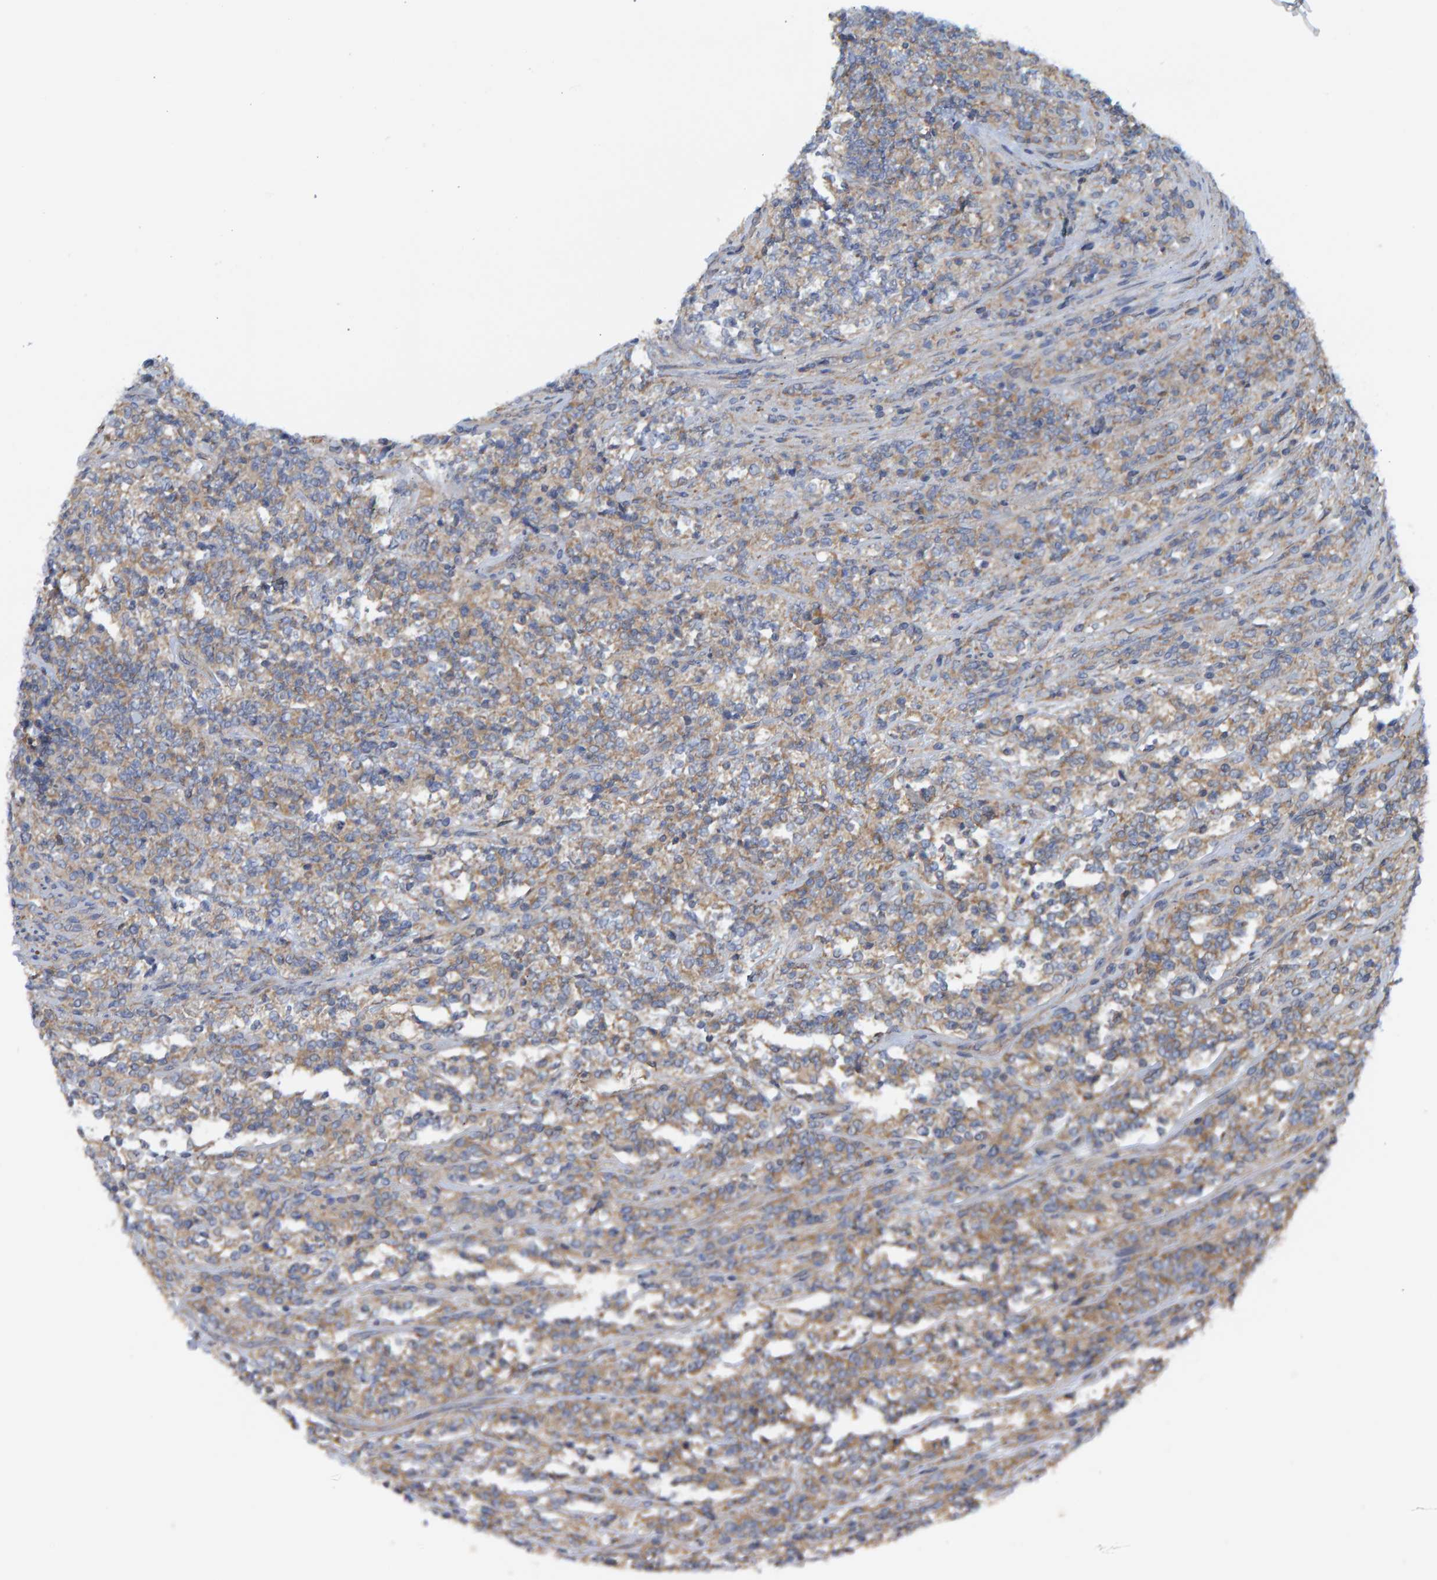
{"staining": {"intensity": "weak", "quantity": ">75%", "location": "cytoplasmic/membranous"}, "tissue": "lymphoma", "cell_type": "Tumor cells", "image_type": "cancer", "snomed": [{"axis": "morphology", "description": "Malignant lymphoma, non-Hodgkin's type, High grade"}, {"axis": "topography", "description": "Soft tissue"}], "caption": "Human high-grade malignant lymphoma, non-Hodgkin's type stained with a brown dye demonstrates weak cytoplasmic/membranous positive expression in approximately >75% of tumor cells.", "gene": "LRSAM1", "patient": {"sex": "male", "age": 18}}